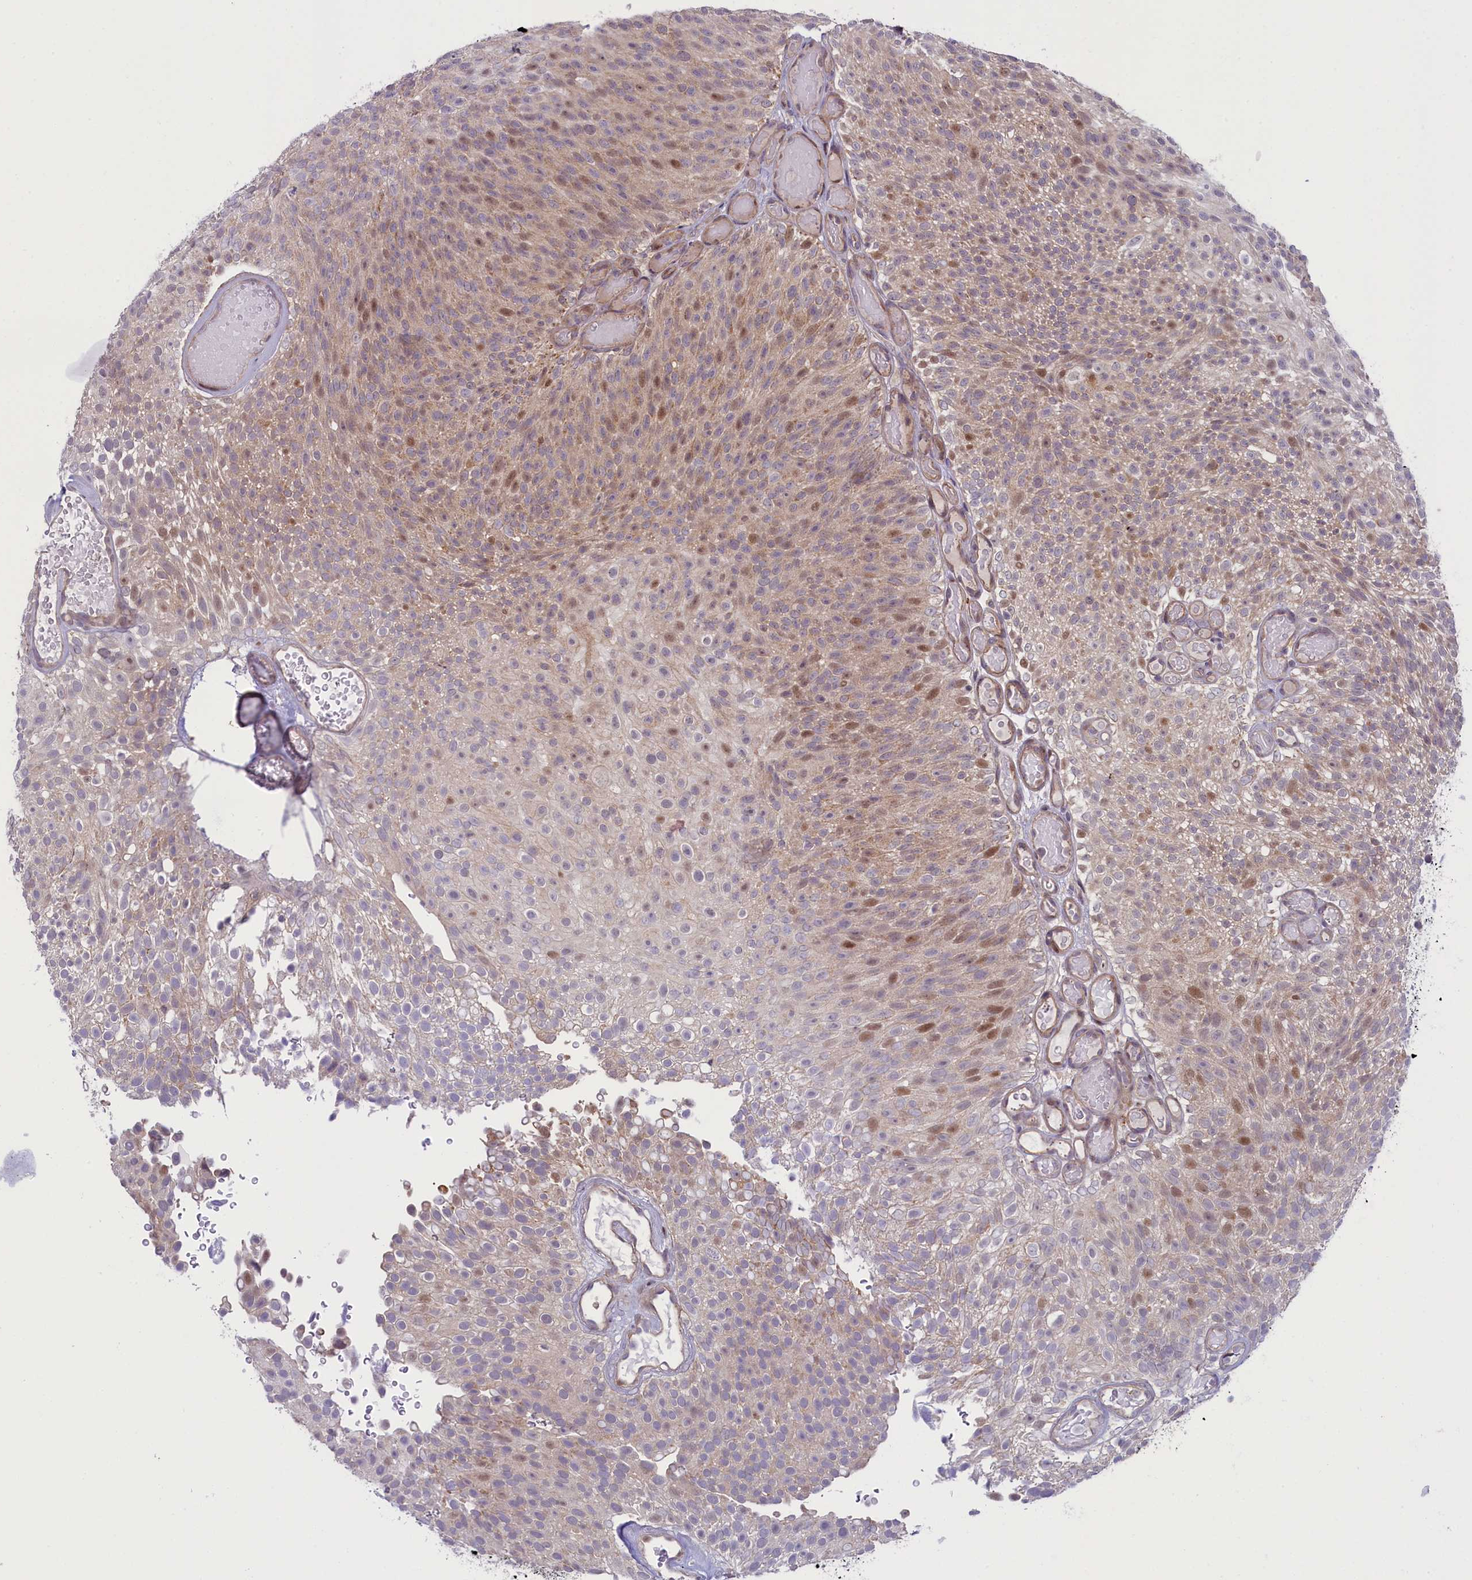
{"staining": {"intensity": "weak", "quantity": "<25%", "location": "nuclear"}, "tissue": "urothelial cancer", "cell_type": "Tumor cells", "image_type": "cancer", "snomed": [{"axis": "morphology", "description": "Urothelial carcinoma, Low grade"}, {"axis": "topography", "description": "Urinary bladder"}], "caption": "Tumor cells show no significant protein expression in urothelial cancer.", "gene": "CCL23", "patient": {"sex": "male", "age": 78}}